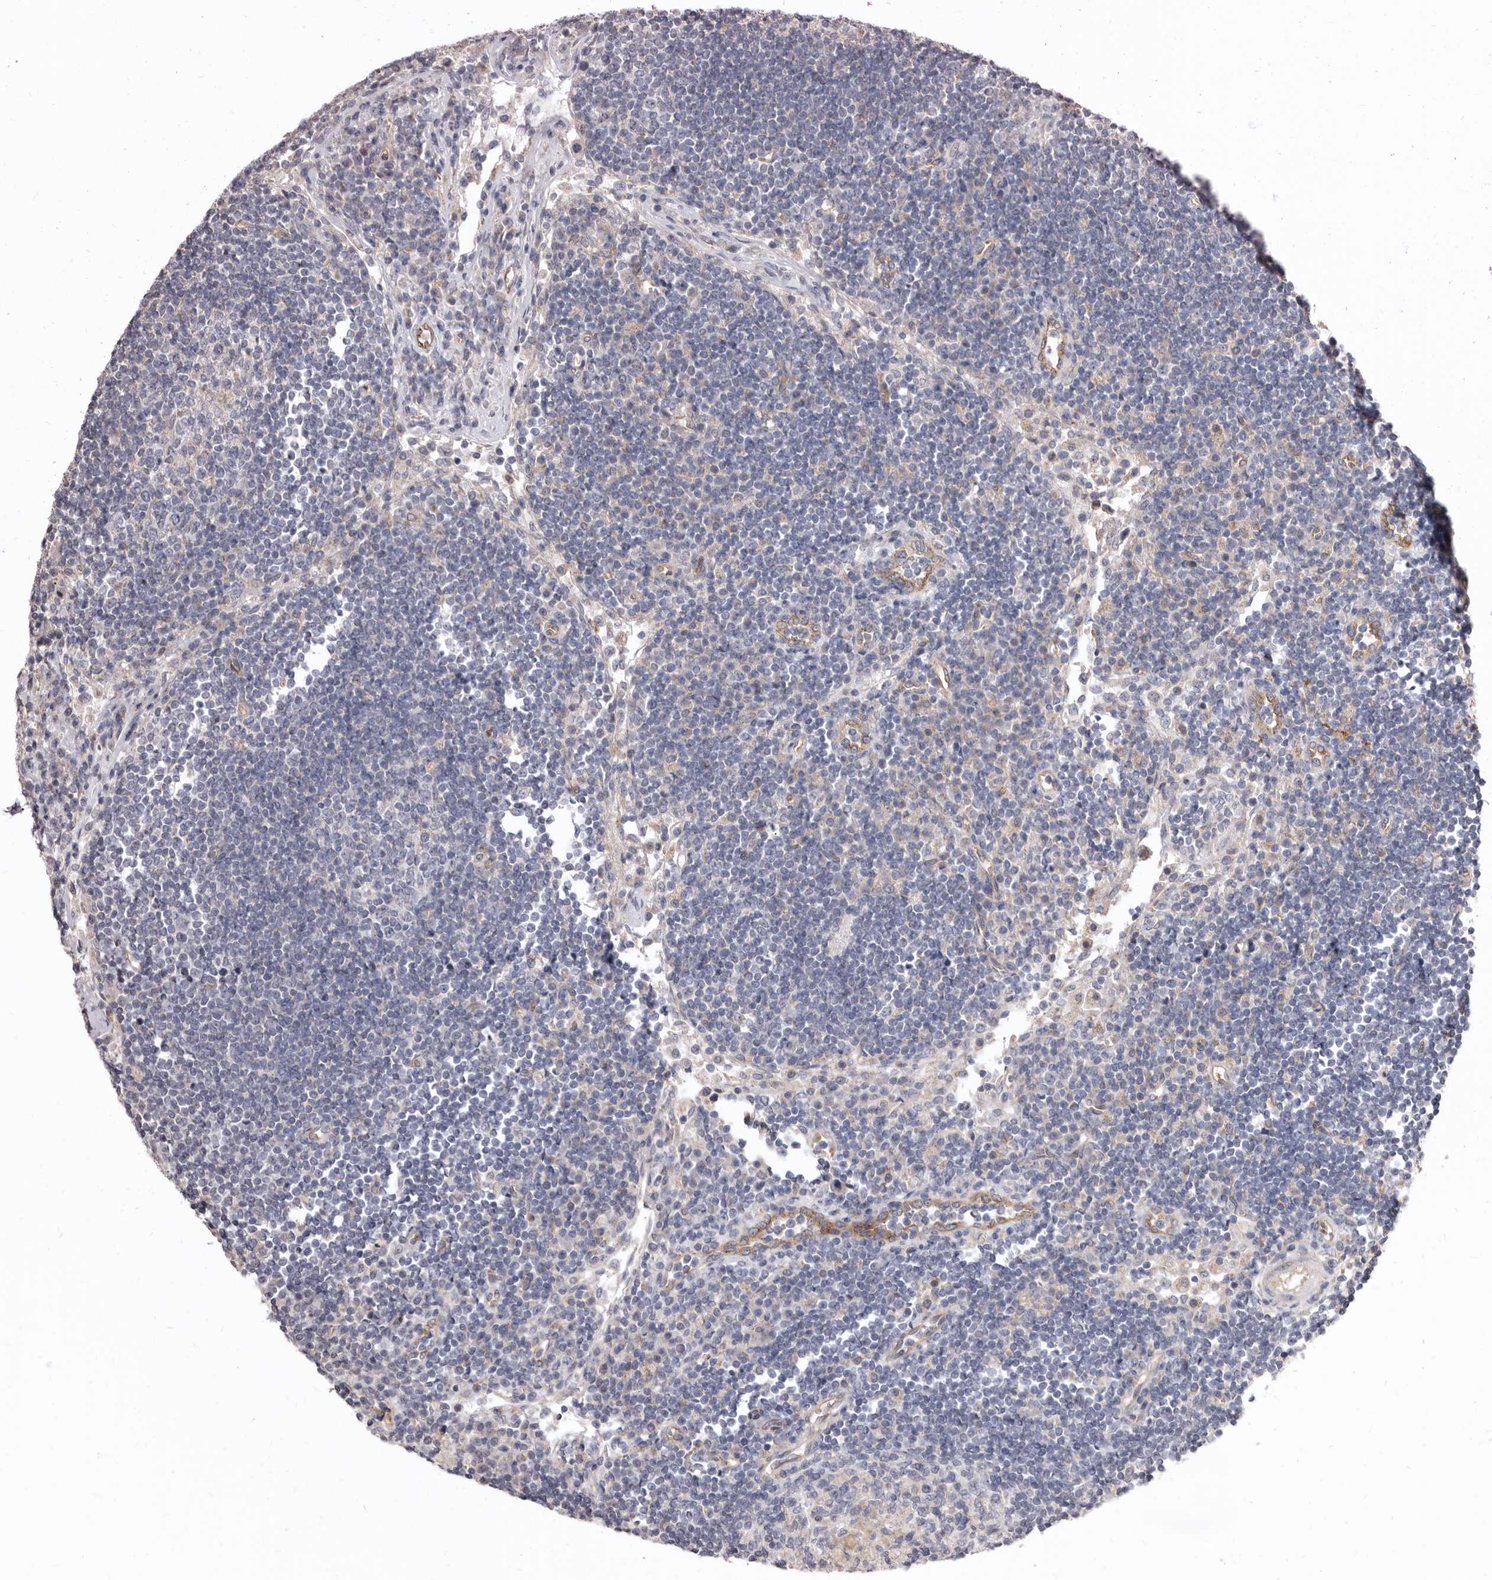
{"staining": {"intensity": "weak", "quantity": "<25%", "location": "cytoplasmic/membranous"}, "tissue": "lymph node", "cell_type": "Germinal center cells", "image_type": "normal", "snomed": [{"axis": "morphology", "description": "Normal tissue, NOS"}, {"axis": "topography", "description": "Lymph node"}], "caption": "A micrograph of human lymph node is negative for staining in germinal center cells. (DAB (3,3'-diaminobenzidine) immunohistochemistry with hematoxylin counter stain).", "gene": "FMO2", "patient": {"sex": "female", "age": 53}}